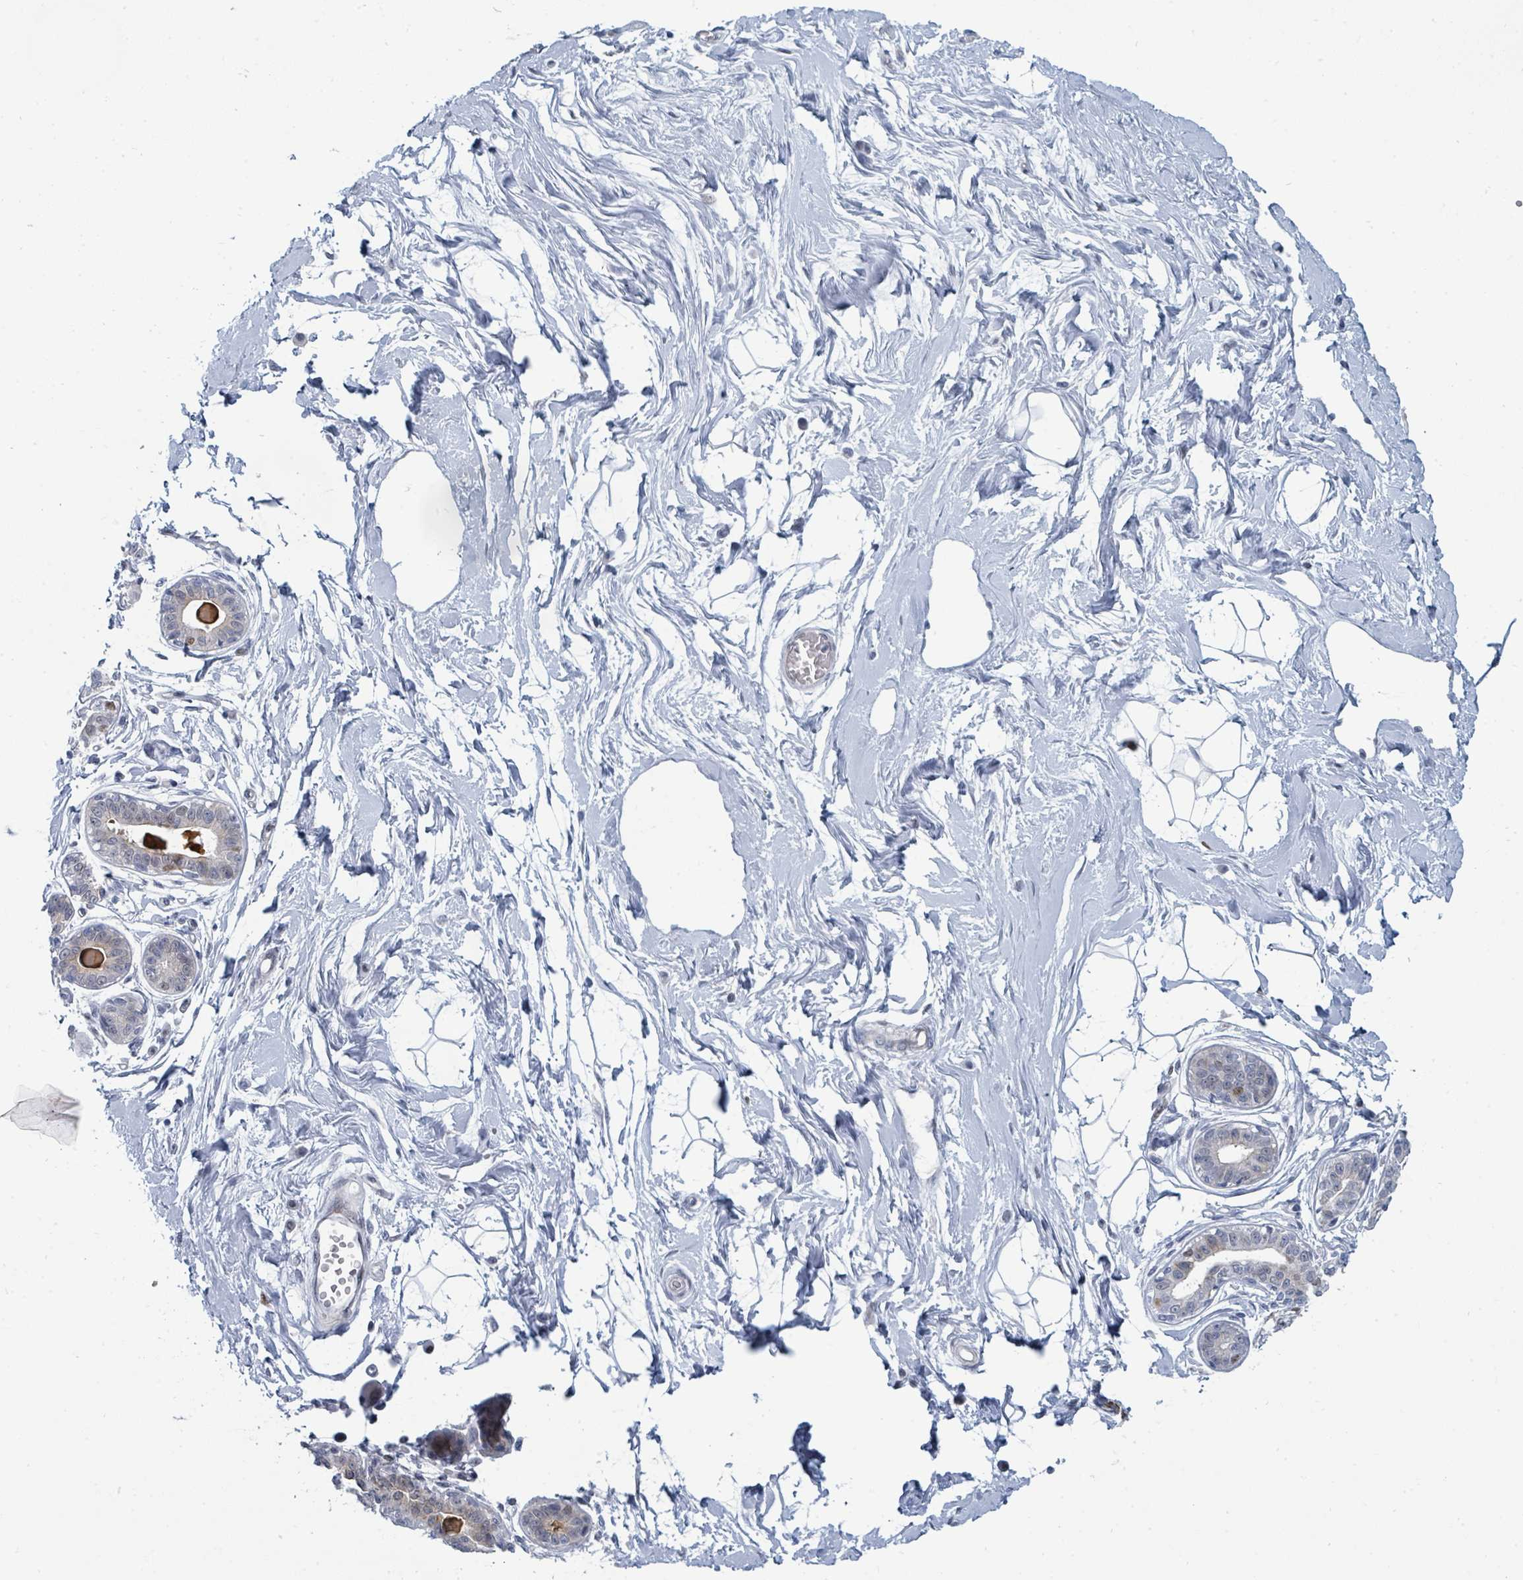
{"staining": {"intensity": "negative", "quantity": "none", "location": "none"}, "tissue": "breast", "cell_type": "Adipocytes", "image_type": "normal", "snomed": [{"axis": "morphology", "description": "Normal tissue, NOS"}, {"axis": "topography", "description": "Breast"}], "caption": "Immunohistochemical staining of unremarkable breast displays no significant positivity in adipocytes. (DAB (3,3'-diaminobenzidine) immunohistochemistry (IHC), high magnification).", "gene": "SUMO2", "patient": {"sex": "female", "age": 45}}